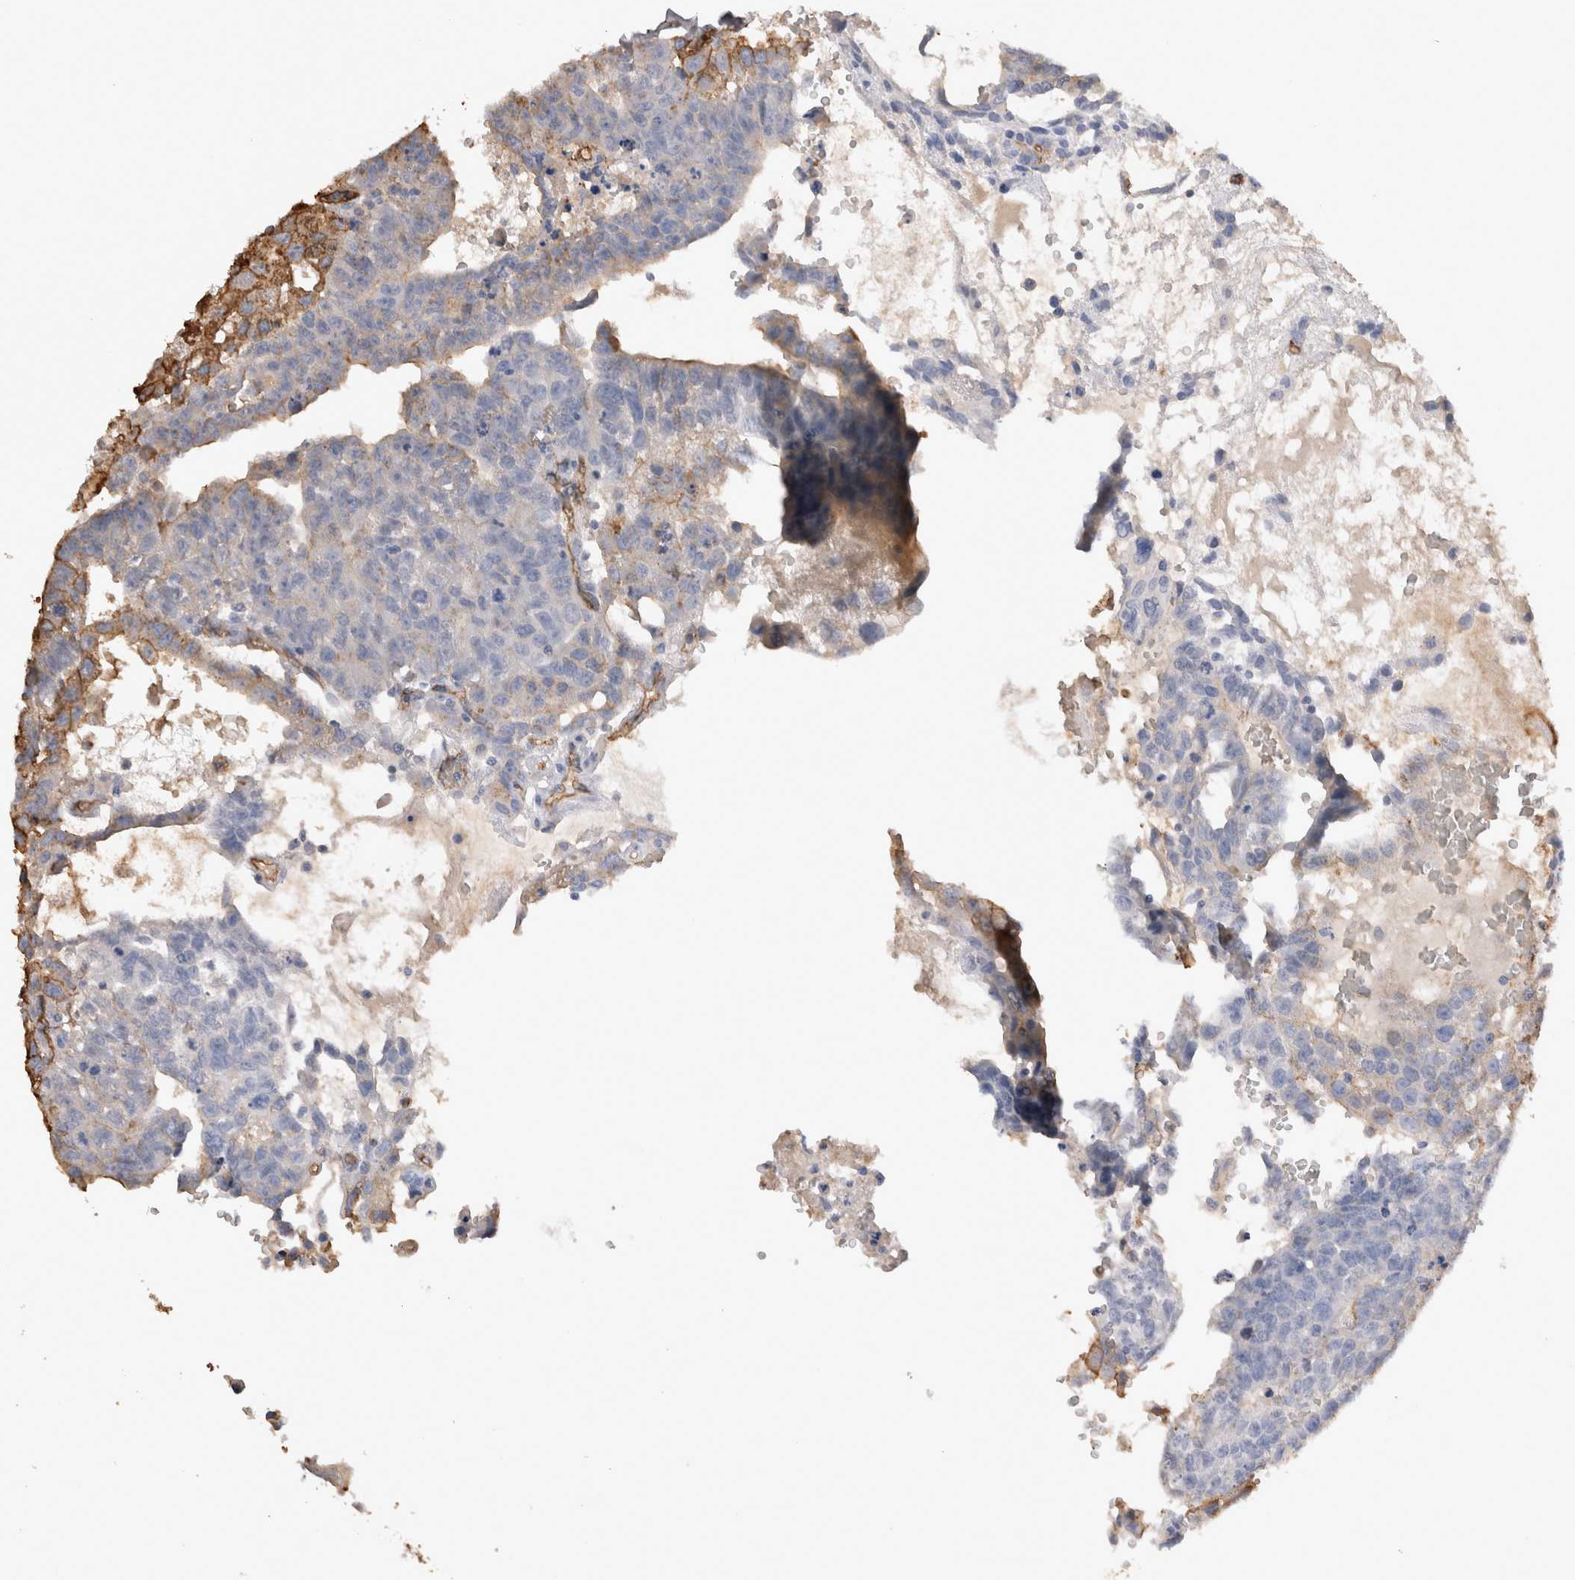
{"staining": {"intensity": "negative", "quantity": "none", "location": "none"}, "tissue": "testis cancer", "cell_type": "Tumor cells", "image_type": "cancer", "snomed": [{"axis": "morphology", "description": "Seminoma, NOS"}, {"axis": "morphology", "description": "Carcinoma, Embryonal, NOS"}, {"axis": "topography", "description": "Testis"}], "caption": "Tumor cells show no significant protein staining in testis seminoma.", "gene": "IL17RC", "patient": {"sex": "male", "age": 52}}